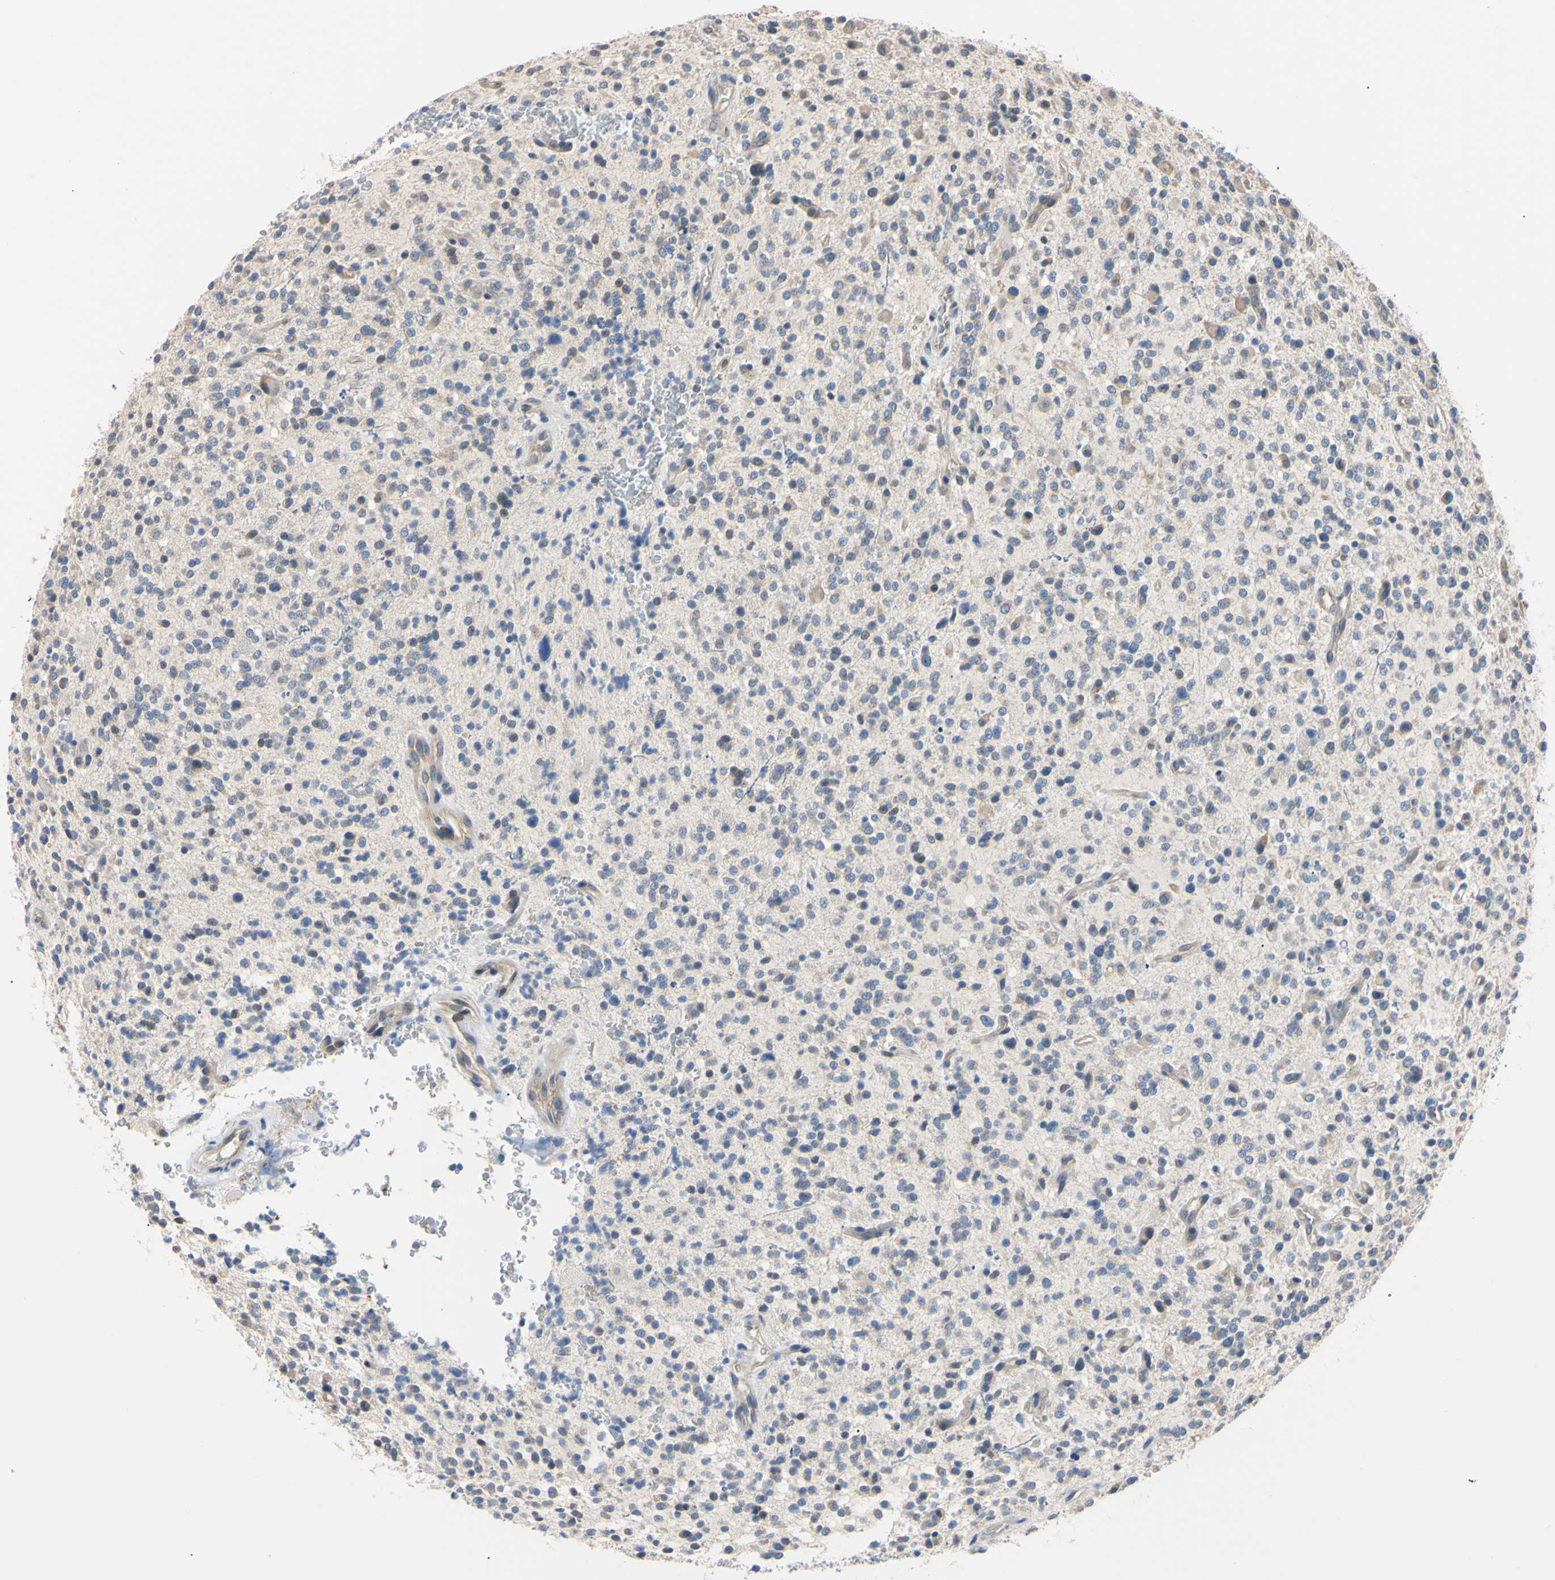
{"staining": {"intensity": "weak", "quantity": "<25%", "location": "cytoplasmic/membranous"}, "tissue": "glioma", "cell_type": "Tumor cells", "image_type": "cancer", "snomed": [{"axis": "morphology", "description": "Glioma, malignant, High grade"}, {"axis": "topography", "description": "Brain"}], "caption": "This histopathology image is of glioma stained with immunohistochemistry (IHC) to label a protein in brown with the nuclei are counter-stained blue. There is no positivity in tumor cells. (Brightfield microscopy of DAB (3,3'-diaminobenzidine) IHC at high magnification).", "gene": "RARS1", "patient": {"sex": "male", "age": 48}}